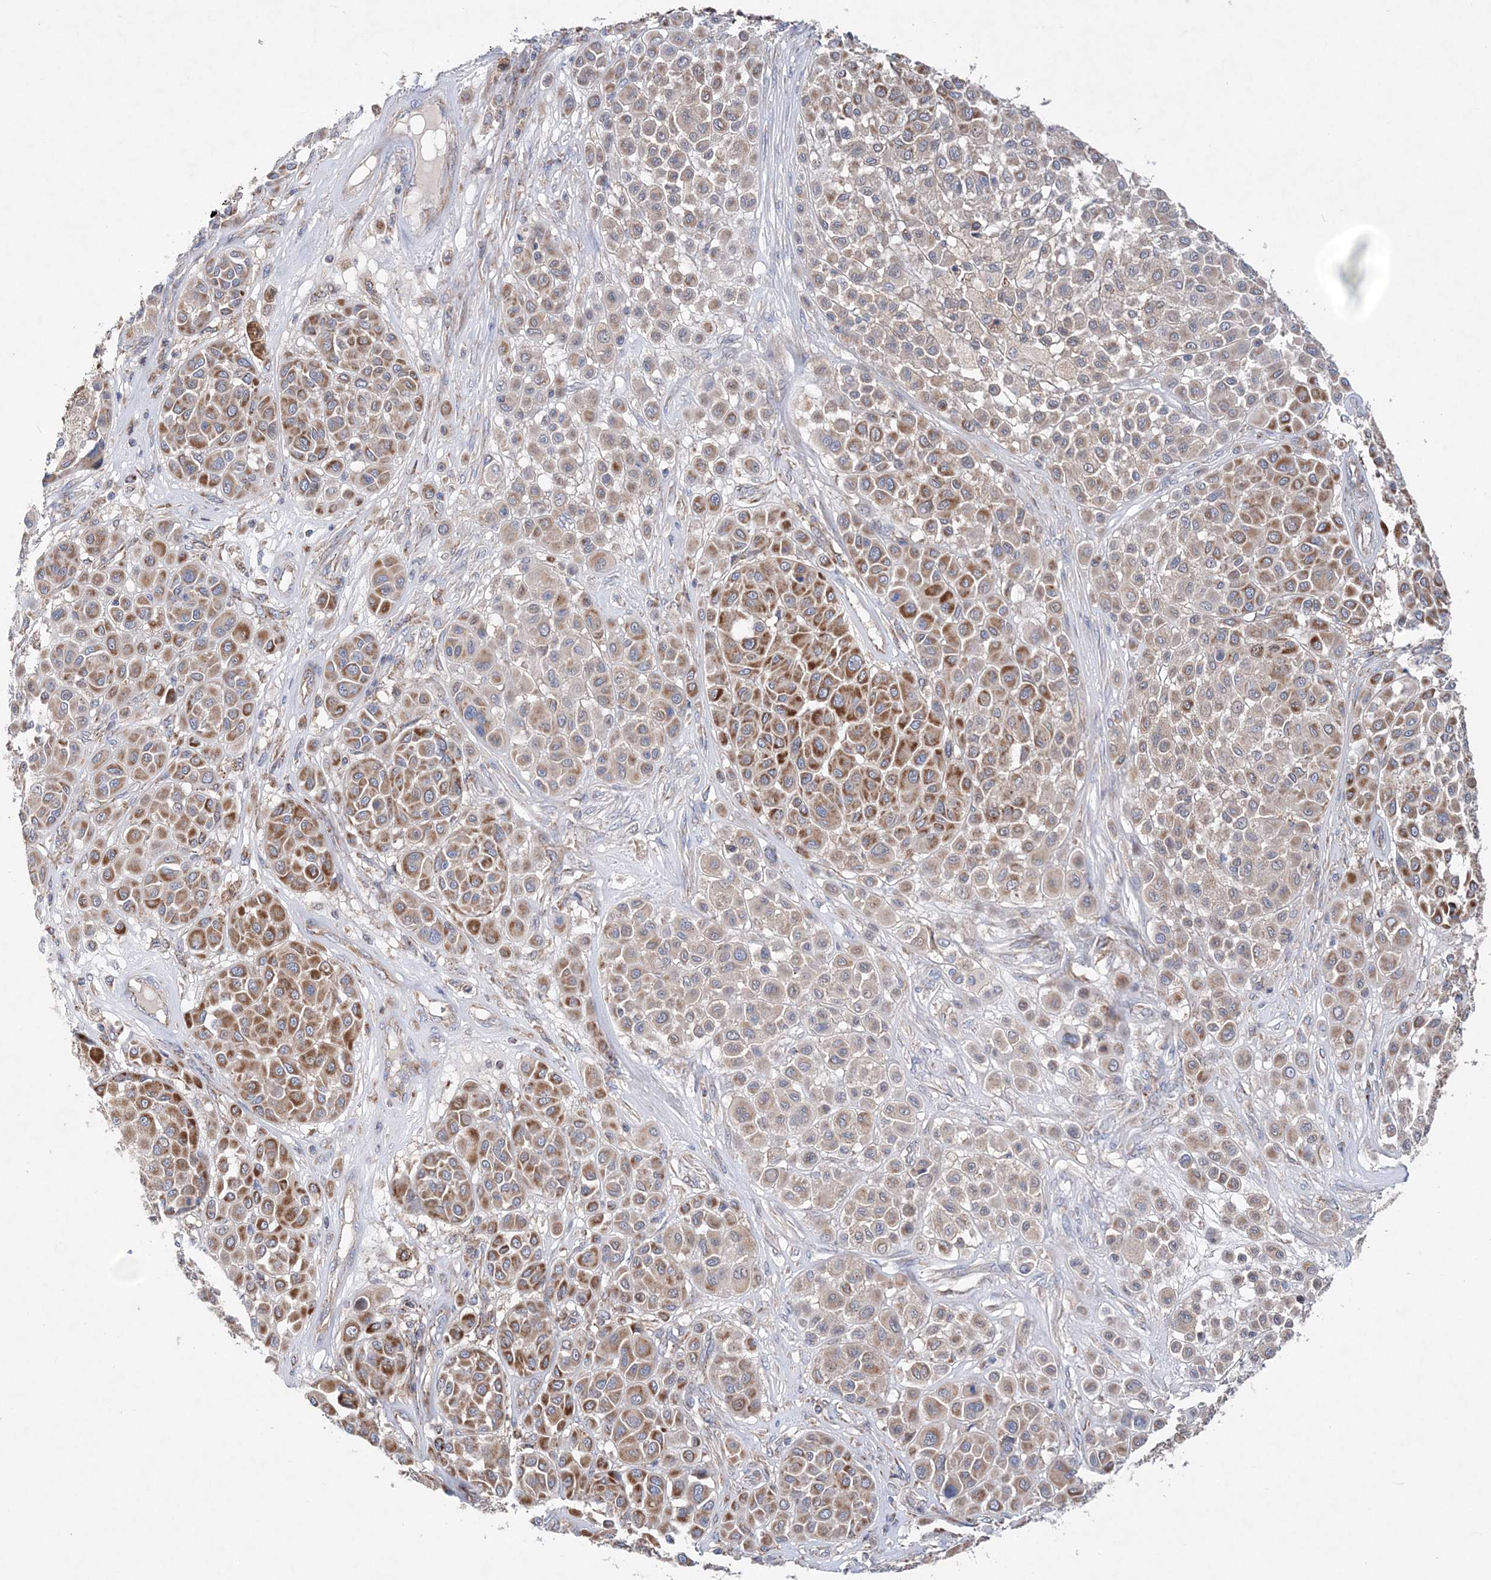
{"staining": {"intensity": "strong", "quantity": "25%-75%", "location": "cytoplasmic/membranous"}, "tissue": "melanoma", "cell_type": "Tumor cells", "image_type": "cancer", "snomed": [{"axis": "morphology", "description": "Malignant melanoma, Metastatic site"}, {"axis": "topography", "description": "Soft tissue"}], "caption": "Melanoma stained with a protein marker reveals strong staining in tumor cells.", "gene": "NGLY1", "patient": {"sex": "male", "age": 41}}